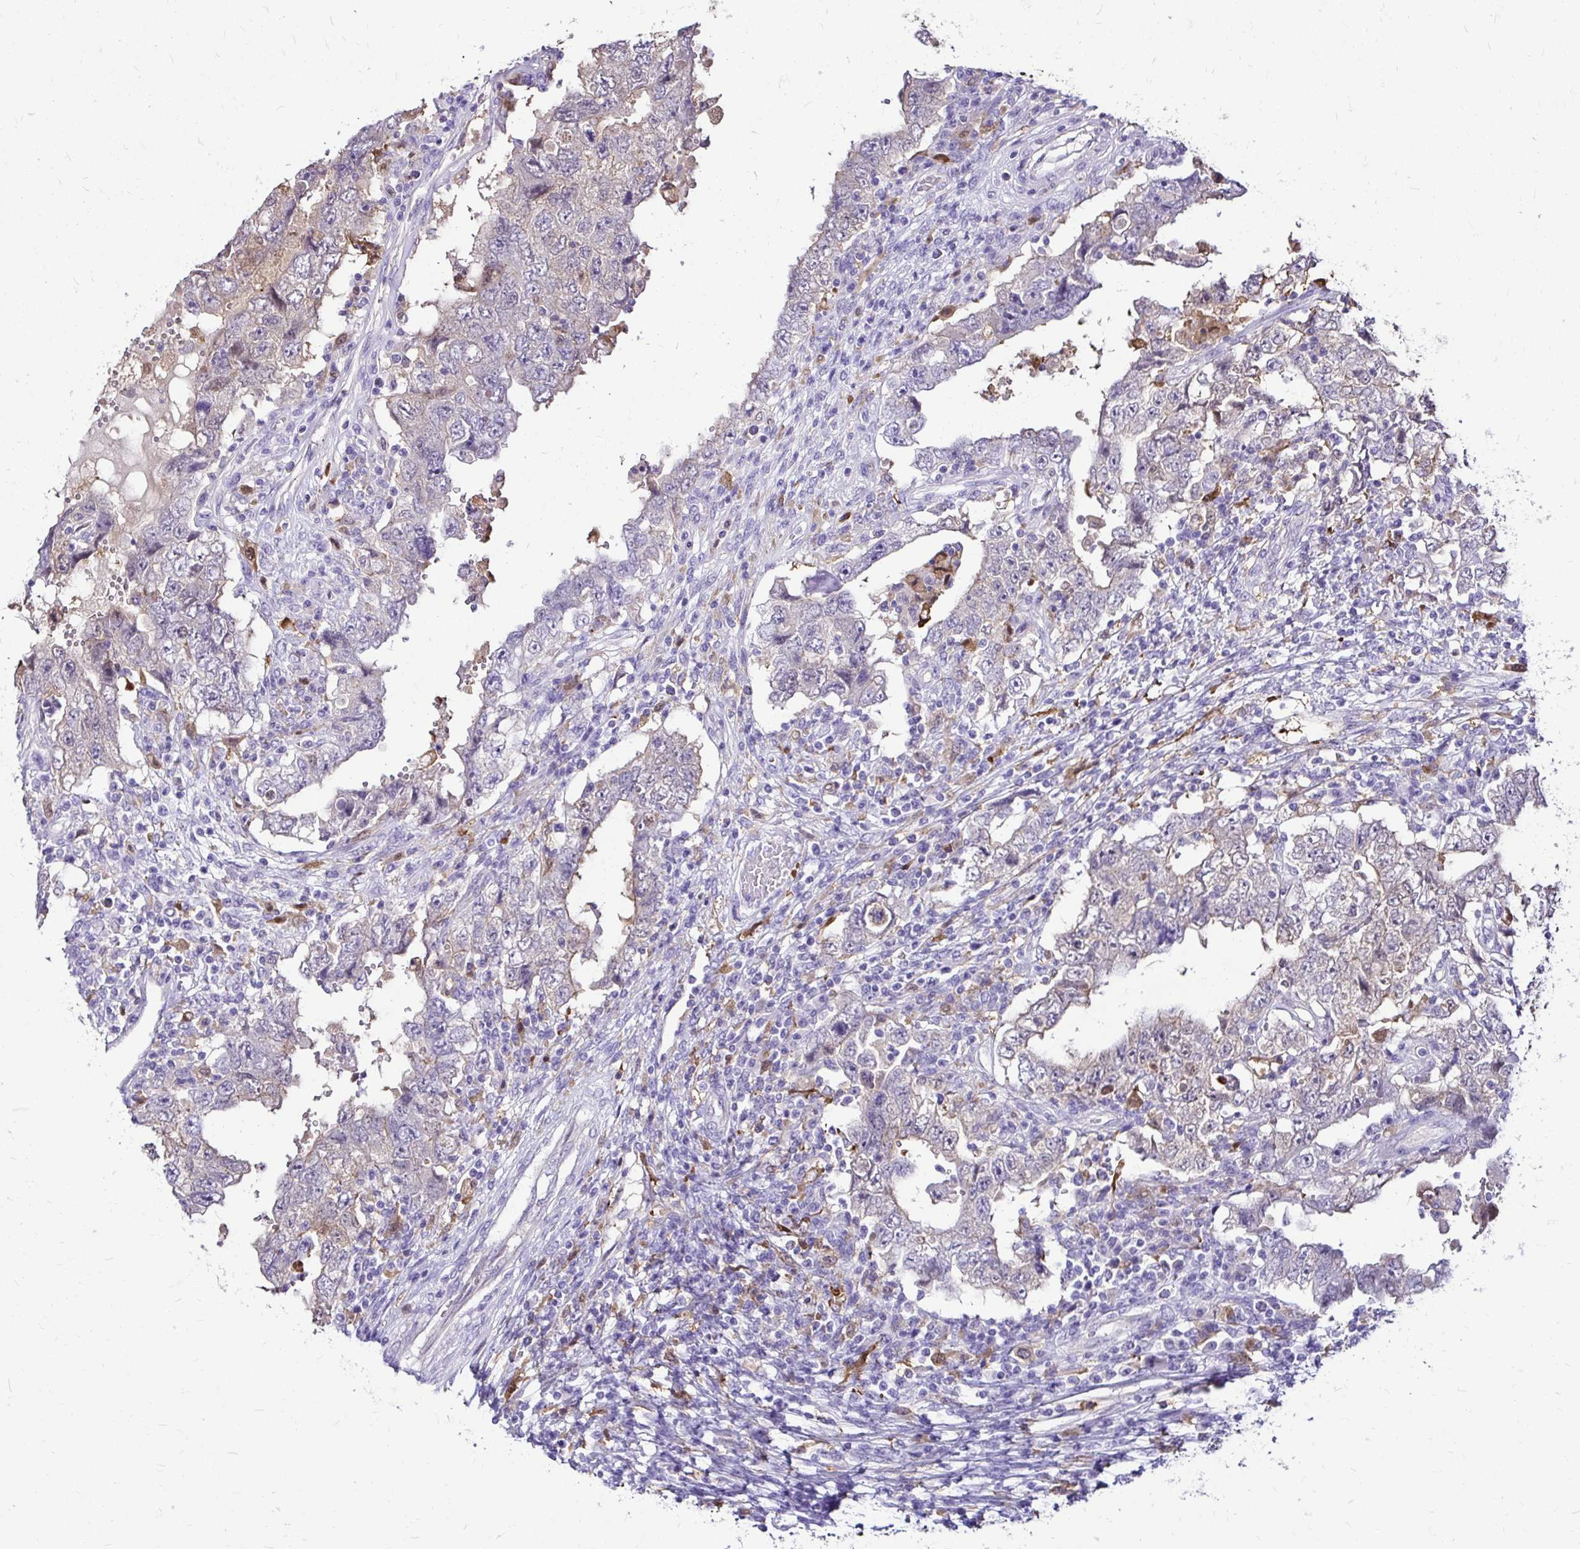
{"staining": {"intensity": "negative", "quantity": "none", "location": "none"}, "tissue": "testis cancer", "cell_type": "Tumor cells", "image_type": "cancer", "snomed": [{"axis": "morphology", "description": "Carcinoma, Embryonal, NOS"}, {"axis": "topography", "description": "Testis"}], "caption": "The histopathology image exhibits no staining of tumor cells in testis cancer.", "gene": "IDH1", "patient": {"sex": "male", "age": 26}}